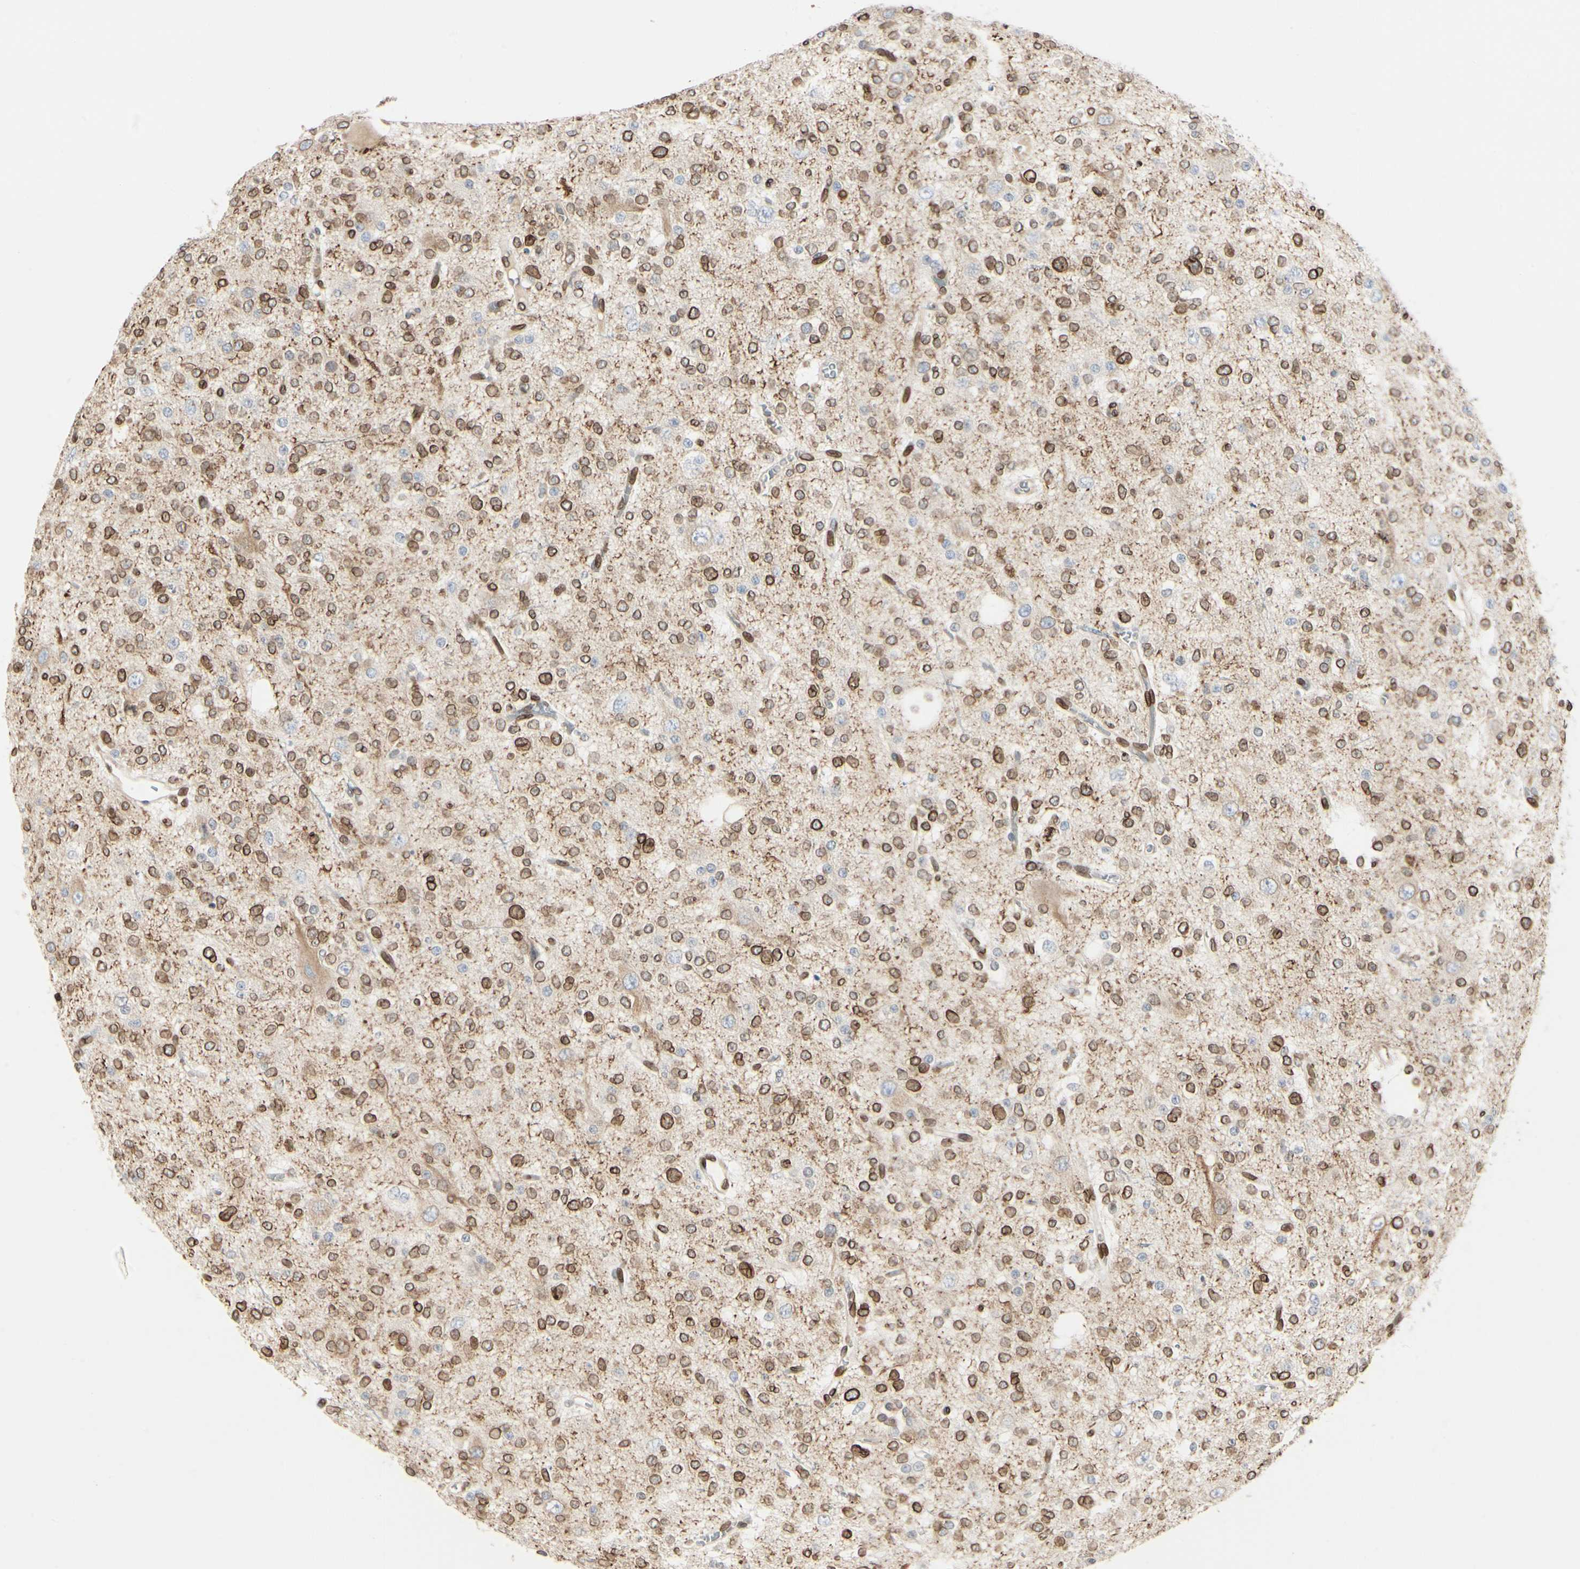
{"staining": {"intensity": "moderate", "quantity": ">75%", "location": "cytoplasmic/membranous,nuclear"}, "tissue": "glioma", "cell_type": "Tumor cells", "image_type": "cancer", "snomed": [{"axis": "morphology", "description": "Glioma, malignant, Low grade"}, {"axis": "topography", "description": "Brain"}], "caption": "High-magnification brightfield microscopy of glioma stained with DAB (brown) and counterstained with hematoxylin (blue). tumor cells exhibit moderate cytoplasmic/membranous and nuclear positivity is present in approximately>75% of cells.", "gene": "TMPO", "patient": {"sex": "male", "age": 38}}